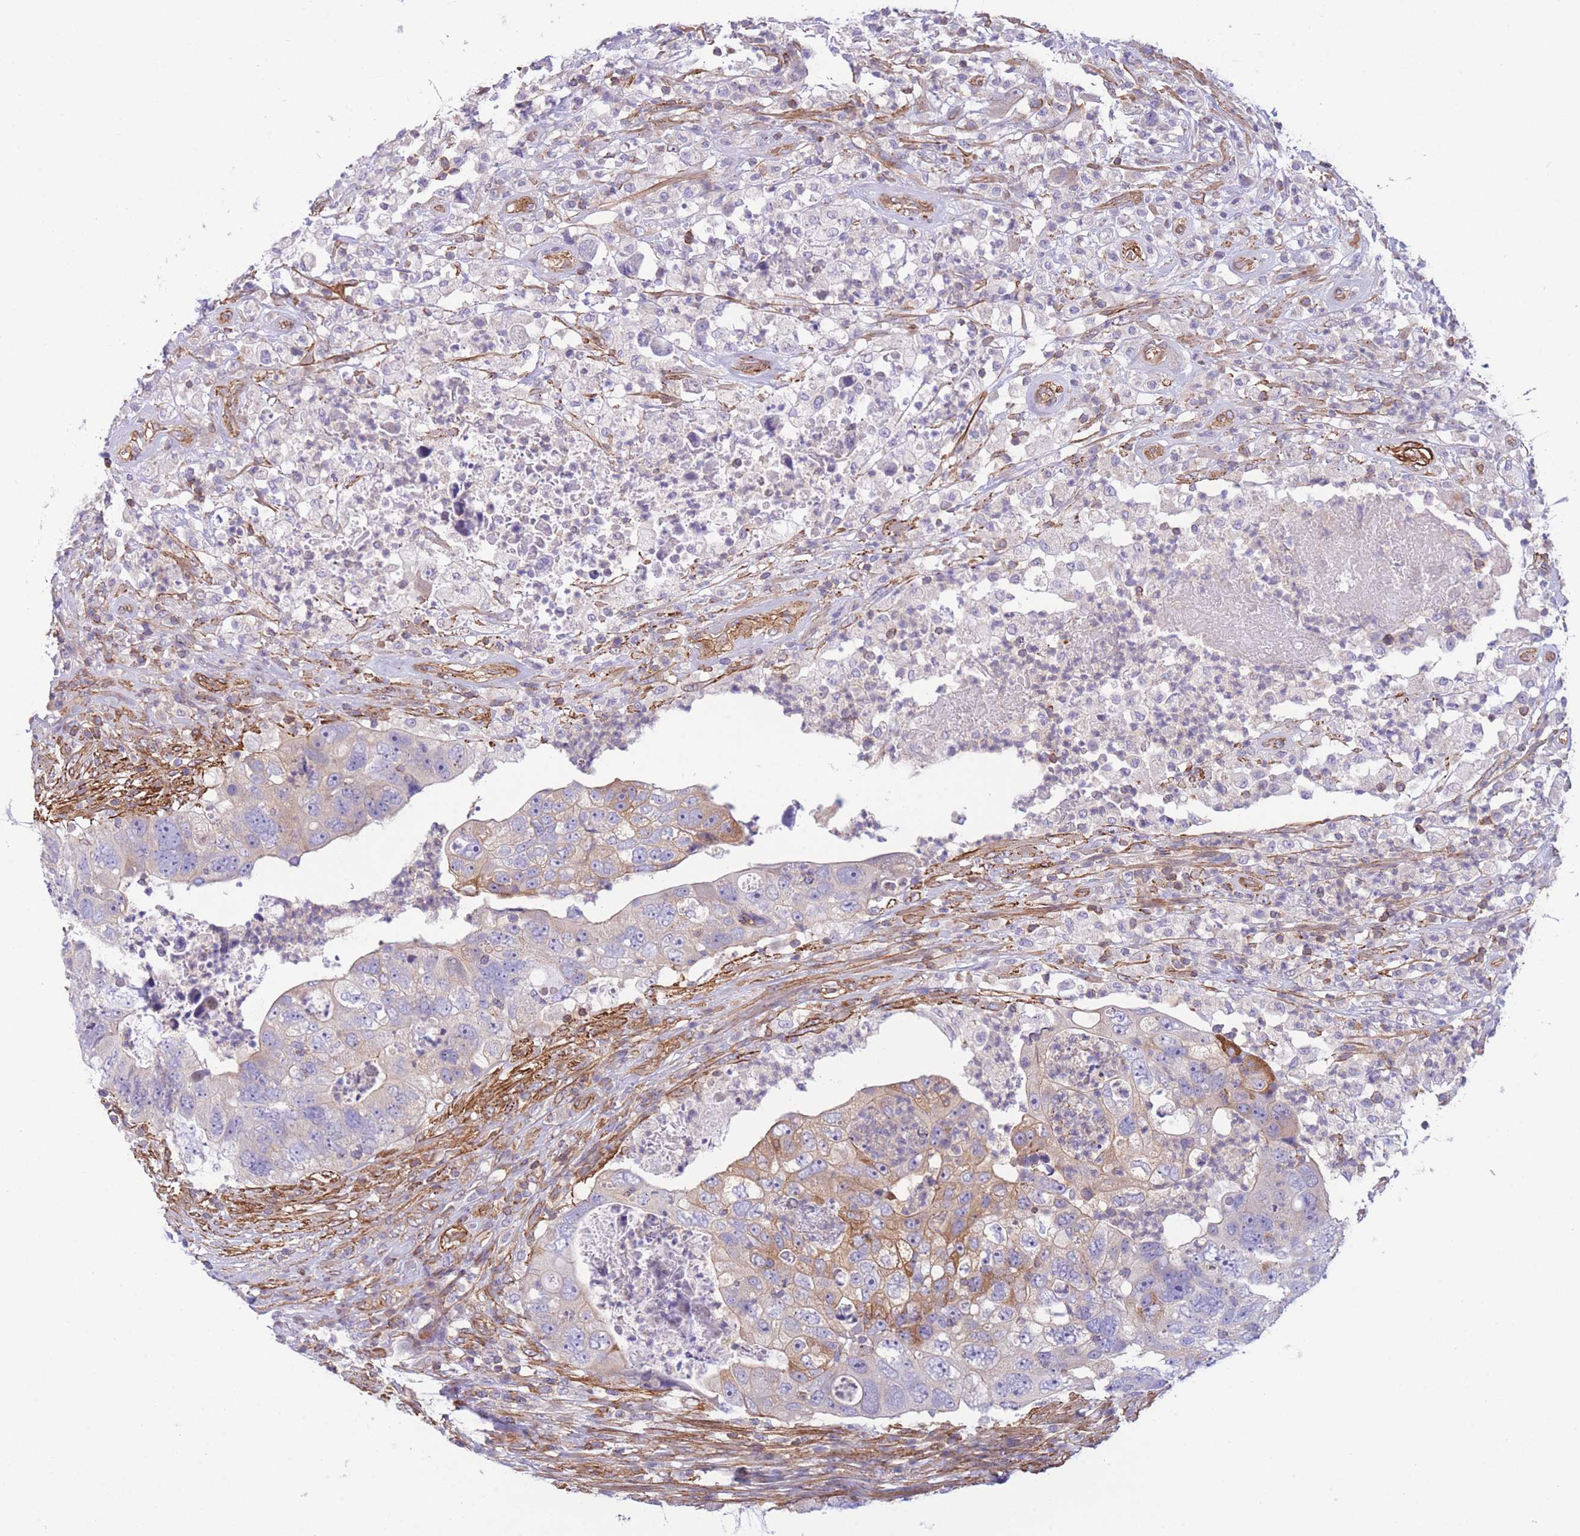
{"staining": {"intensity": "moderate", "quantity": "<25%", "location": "cytoplasmic/membranous"}, "tissue": "colorectal cancer", "cell_type": "Tumor cells", "image_type": "cancer", "snomed": [{"axis": "morphology", "description": "Adenocarcinoma, NOS"}, {"axis": "topography", "description": "Rectum"}], "caption": "Colorectal adenocarcinoma tissue shows moderate cytoplasmic/membranous expression in approximately <25% of tumor cells", "gene": "CDC25B", "patient": {"sex": "male", "age": 59}}